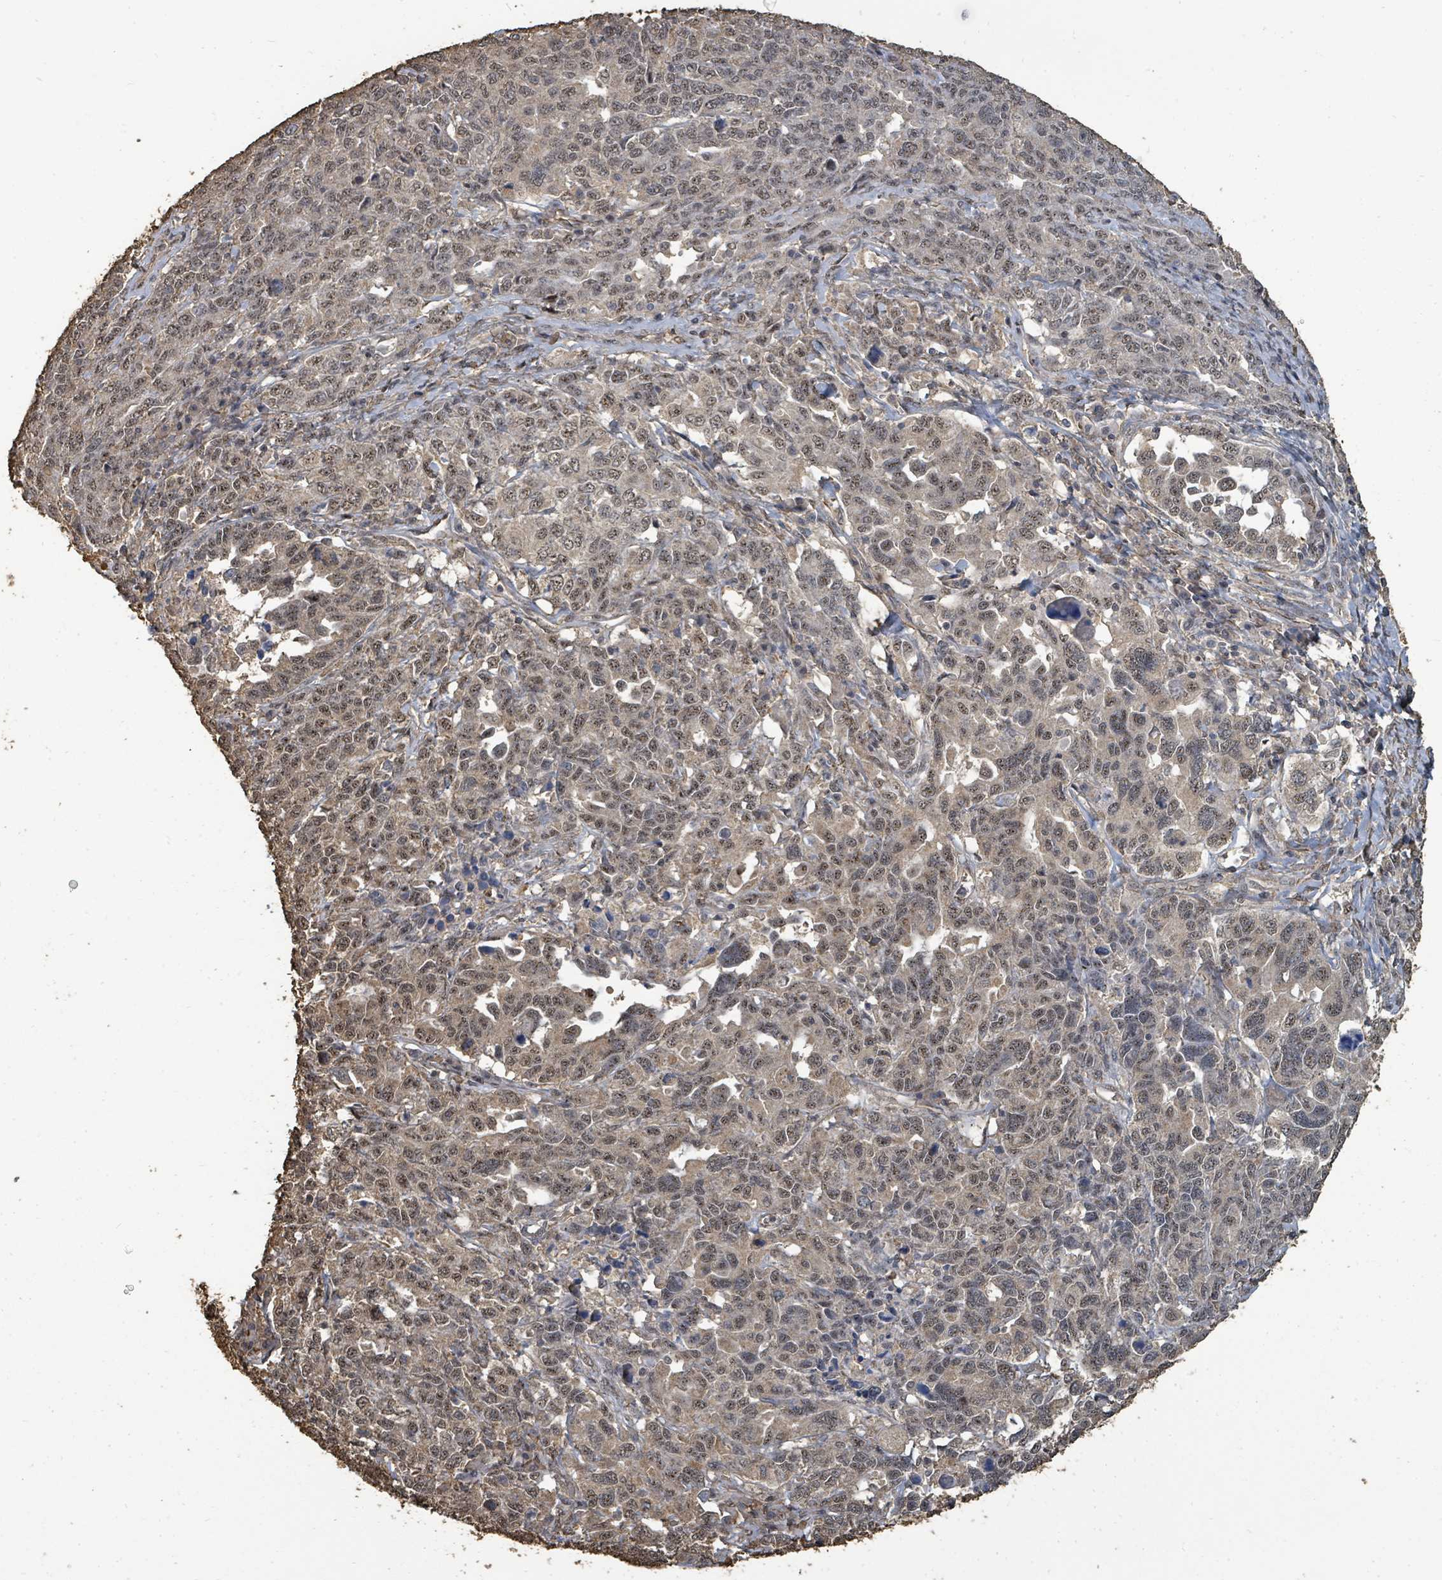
{"staining": {"intensity": "weak", "quantity": "25%-75%", "location": "cytoplasmic/membranous,nuclear"}, "tissue": "ovarian cancer", "cell_type": "Tumor cells", "image_type": "cancer", "snomed": [{"axis": "morphology", "description": "Carcinoma, endometroid"}, {"axis": "topography", "description": "Ovary"}], "caption": "Endometroid carcinoma (ovarian) tissue demonstrates weak cytoplasmic/membranous and nuclear positivity in approximately 25%-75% of tumor cells", "gene": "C6orf52", "patient": {"sex": "female", "age": 62}}